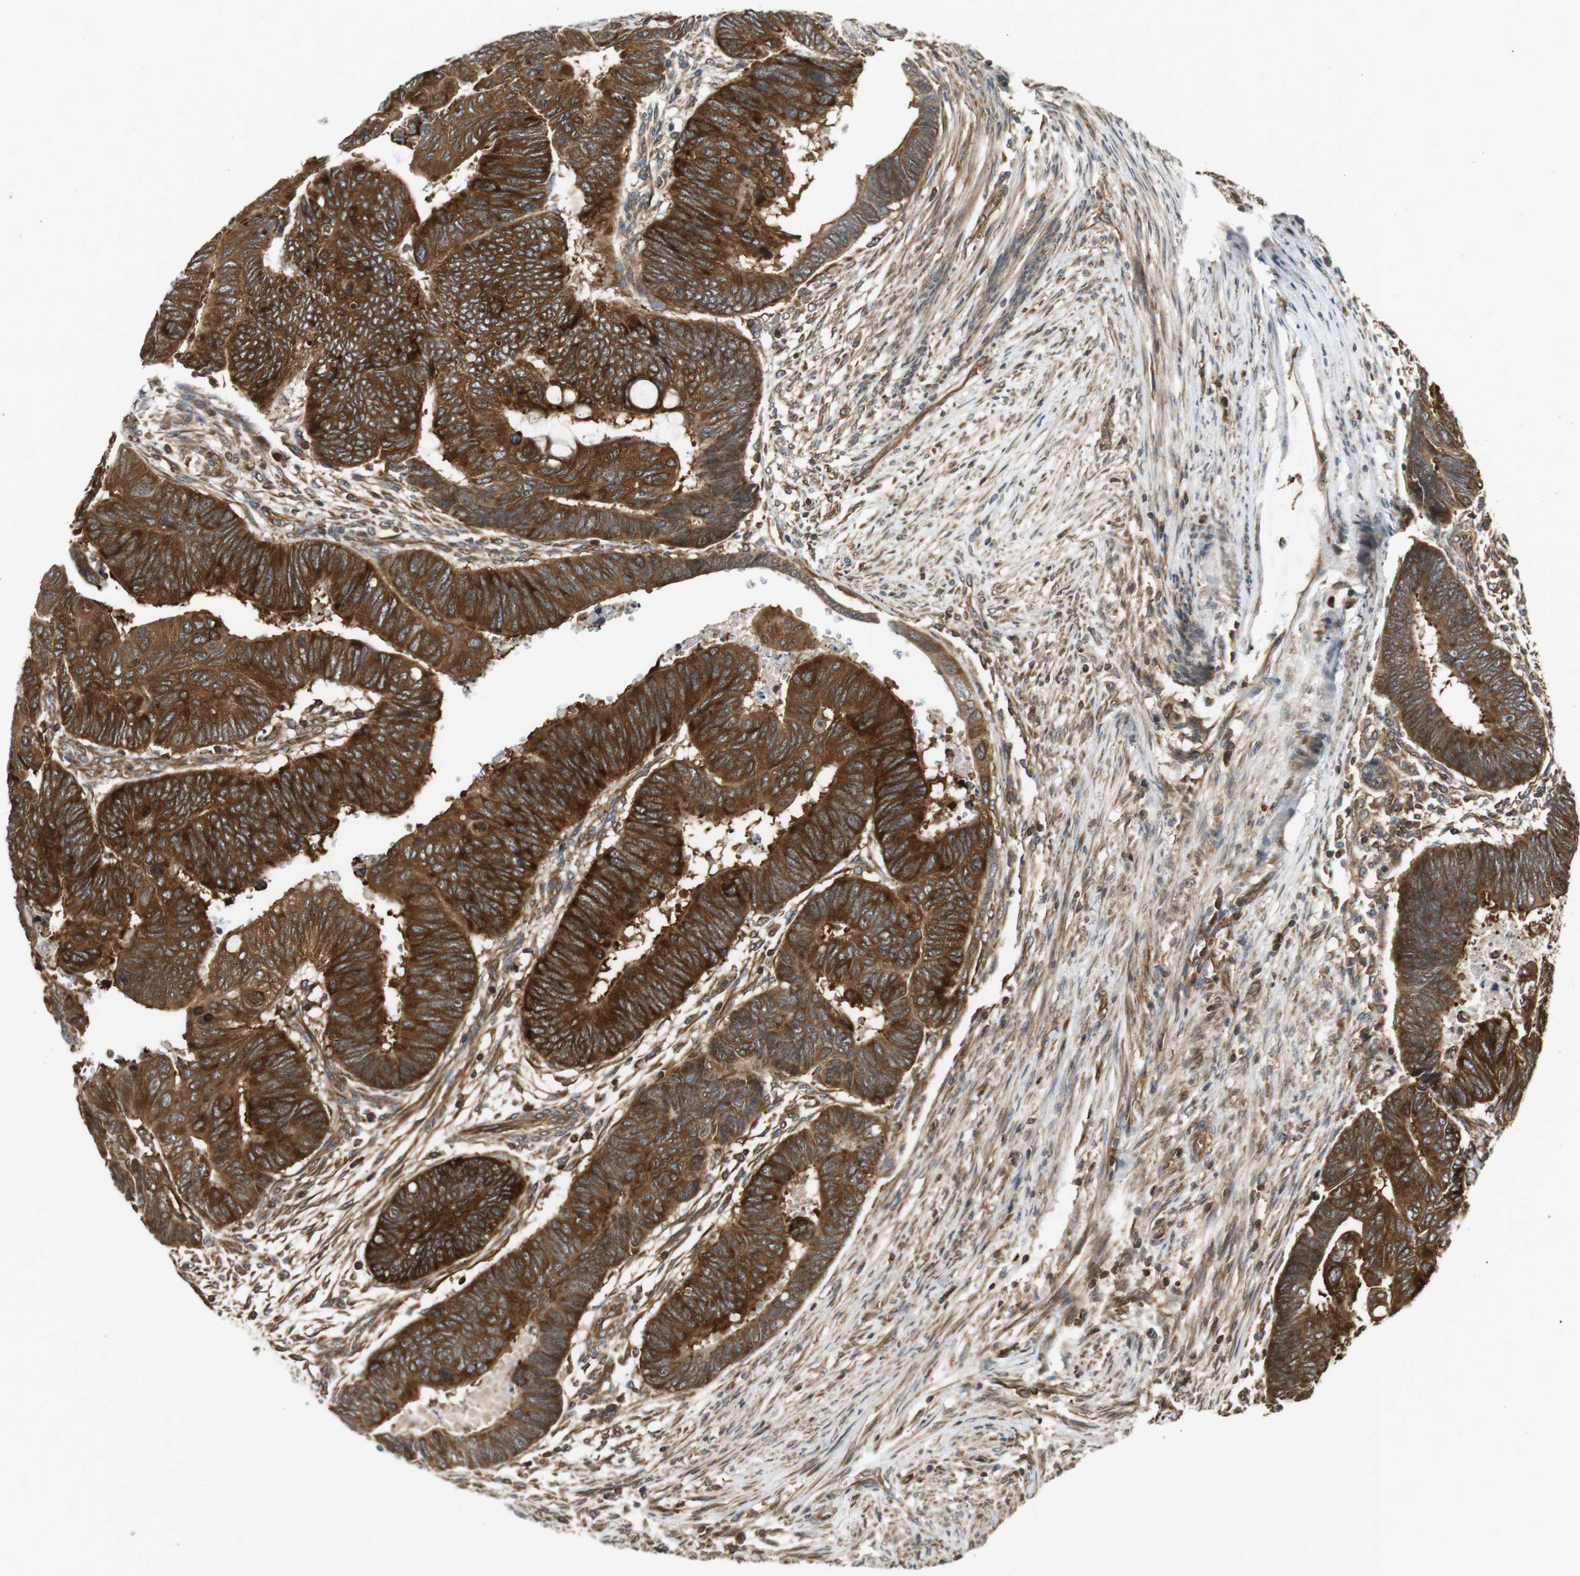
{"staining": {"intensity": "strong", "quantity": ">75%", "location": "cytoplasmic/membranous"}, "tissue": "colorectal cancer", "cell_type": "Tumor cells", "image_type": "cancer", "snomed": [{"axis": "morphology", "description": "Normal tissue, NOS"}, {"axis": "morphology", "description": "Adenocarcinoma, NOS"}, {"axis": "topography", "description": "Rectum"}, {"axis": "topography", "description": "Peripheral nerve tissue"}], "caption": "Immunohistochemistry photomicrograph of colorectal adenocarcinoma stained for a protein (brown), which shows high levels of strong cytoplasmic/membranous expression in about >75% of tumor cells.", "gene": "PA2G4", "patient": {"sex": "male", "age": 92}}